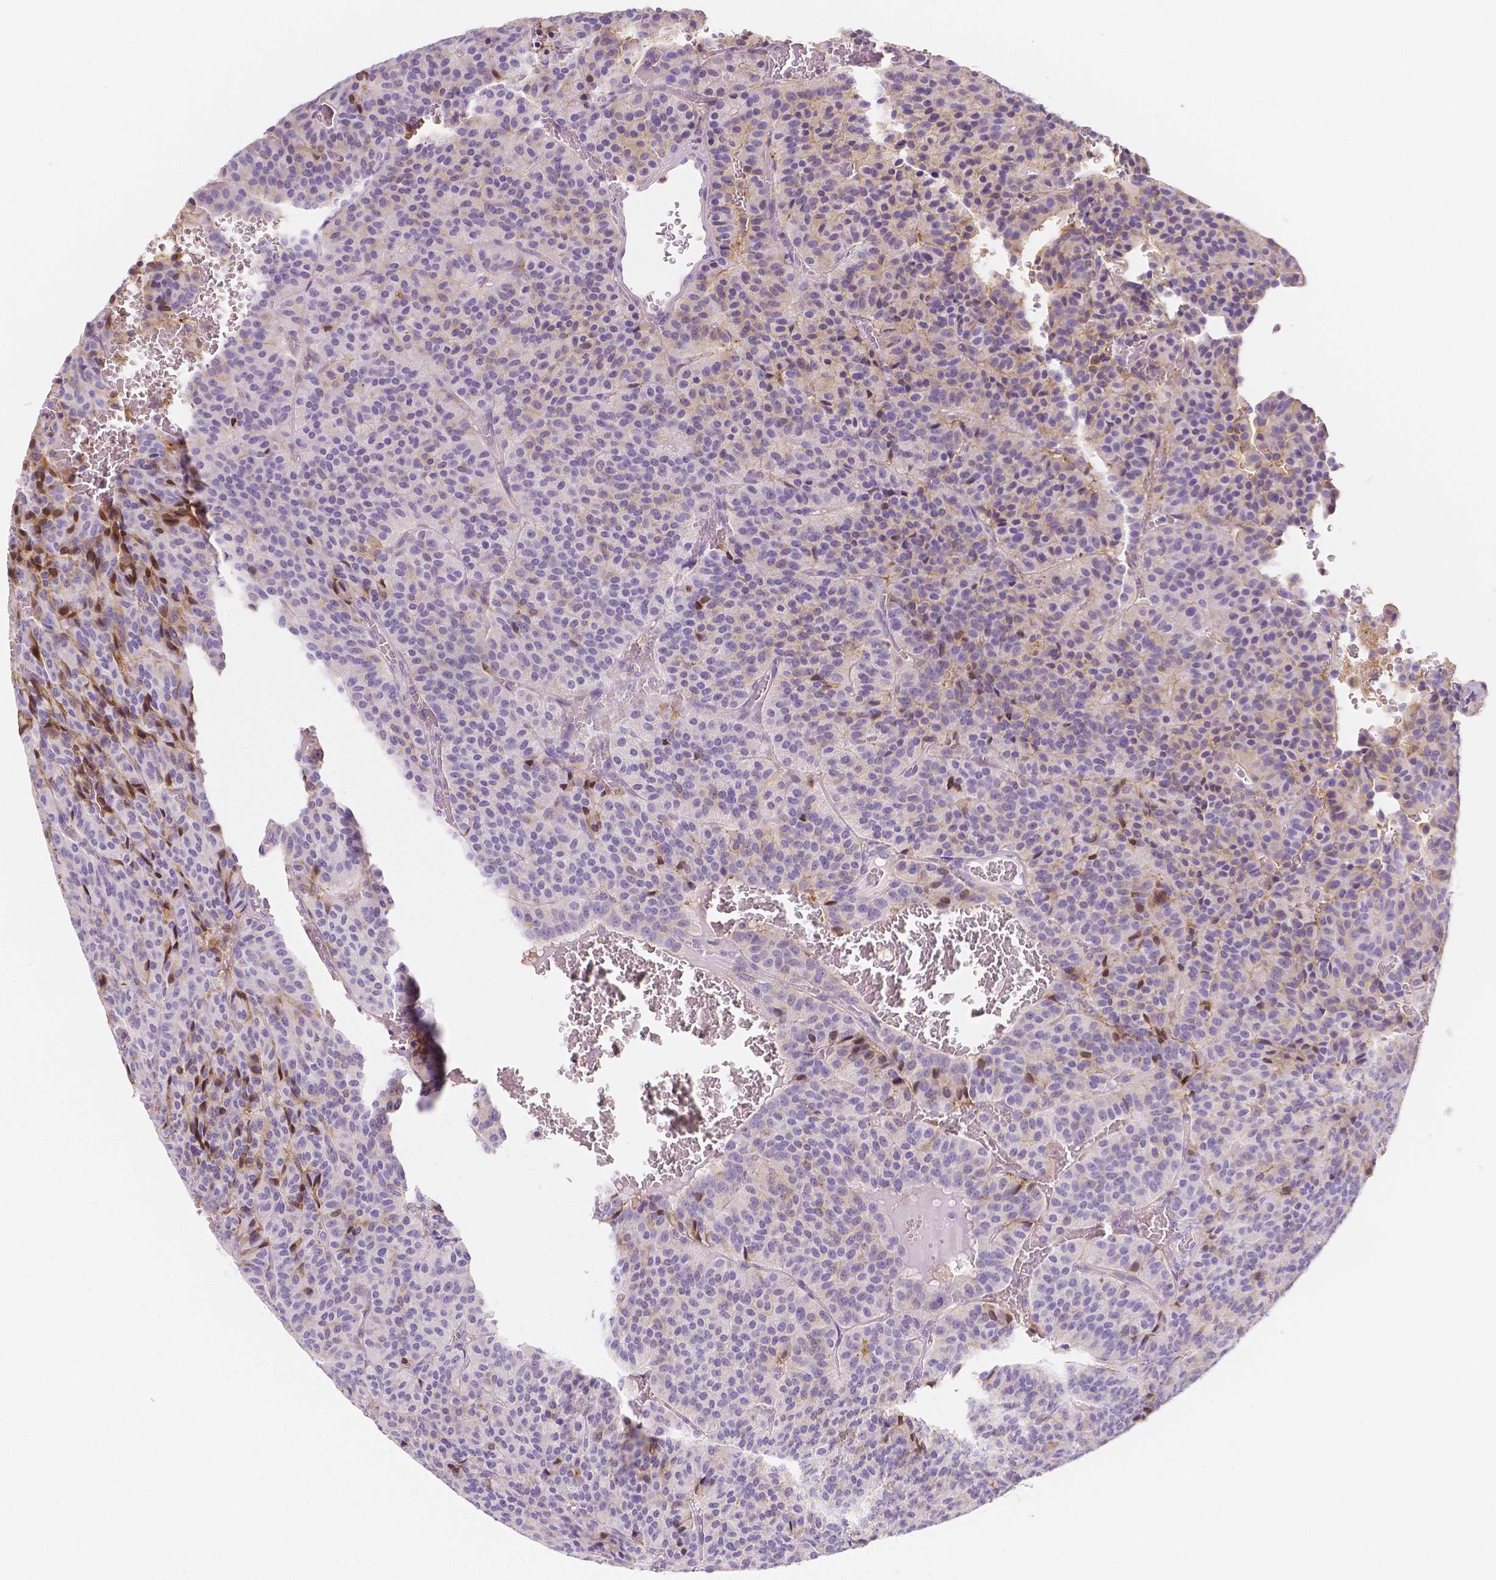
{"staining": {"intensity": "moderate", "quantity": "<25%", "location": "nuclear"}, "tissue": "carcinoid", "cell_type": "Tumor cells", "image_type": "cancer", "snomed": [{"axis": "morphology", "description": "Carcinoid, malignant, NOS"}, {"axis": "topography", "description": "Lung"}], "caption": "Approximately <25% of tumor cells in carcinoid (malignant) demonstrate moderate nuclear protein expression as visualized by brown immunohistochemical staining.", "gene": "GABRD", "patient": {"sex": "male", "age": 70}}